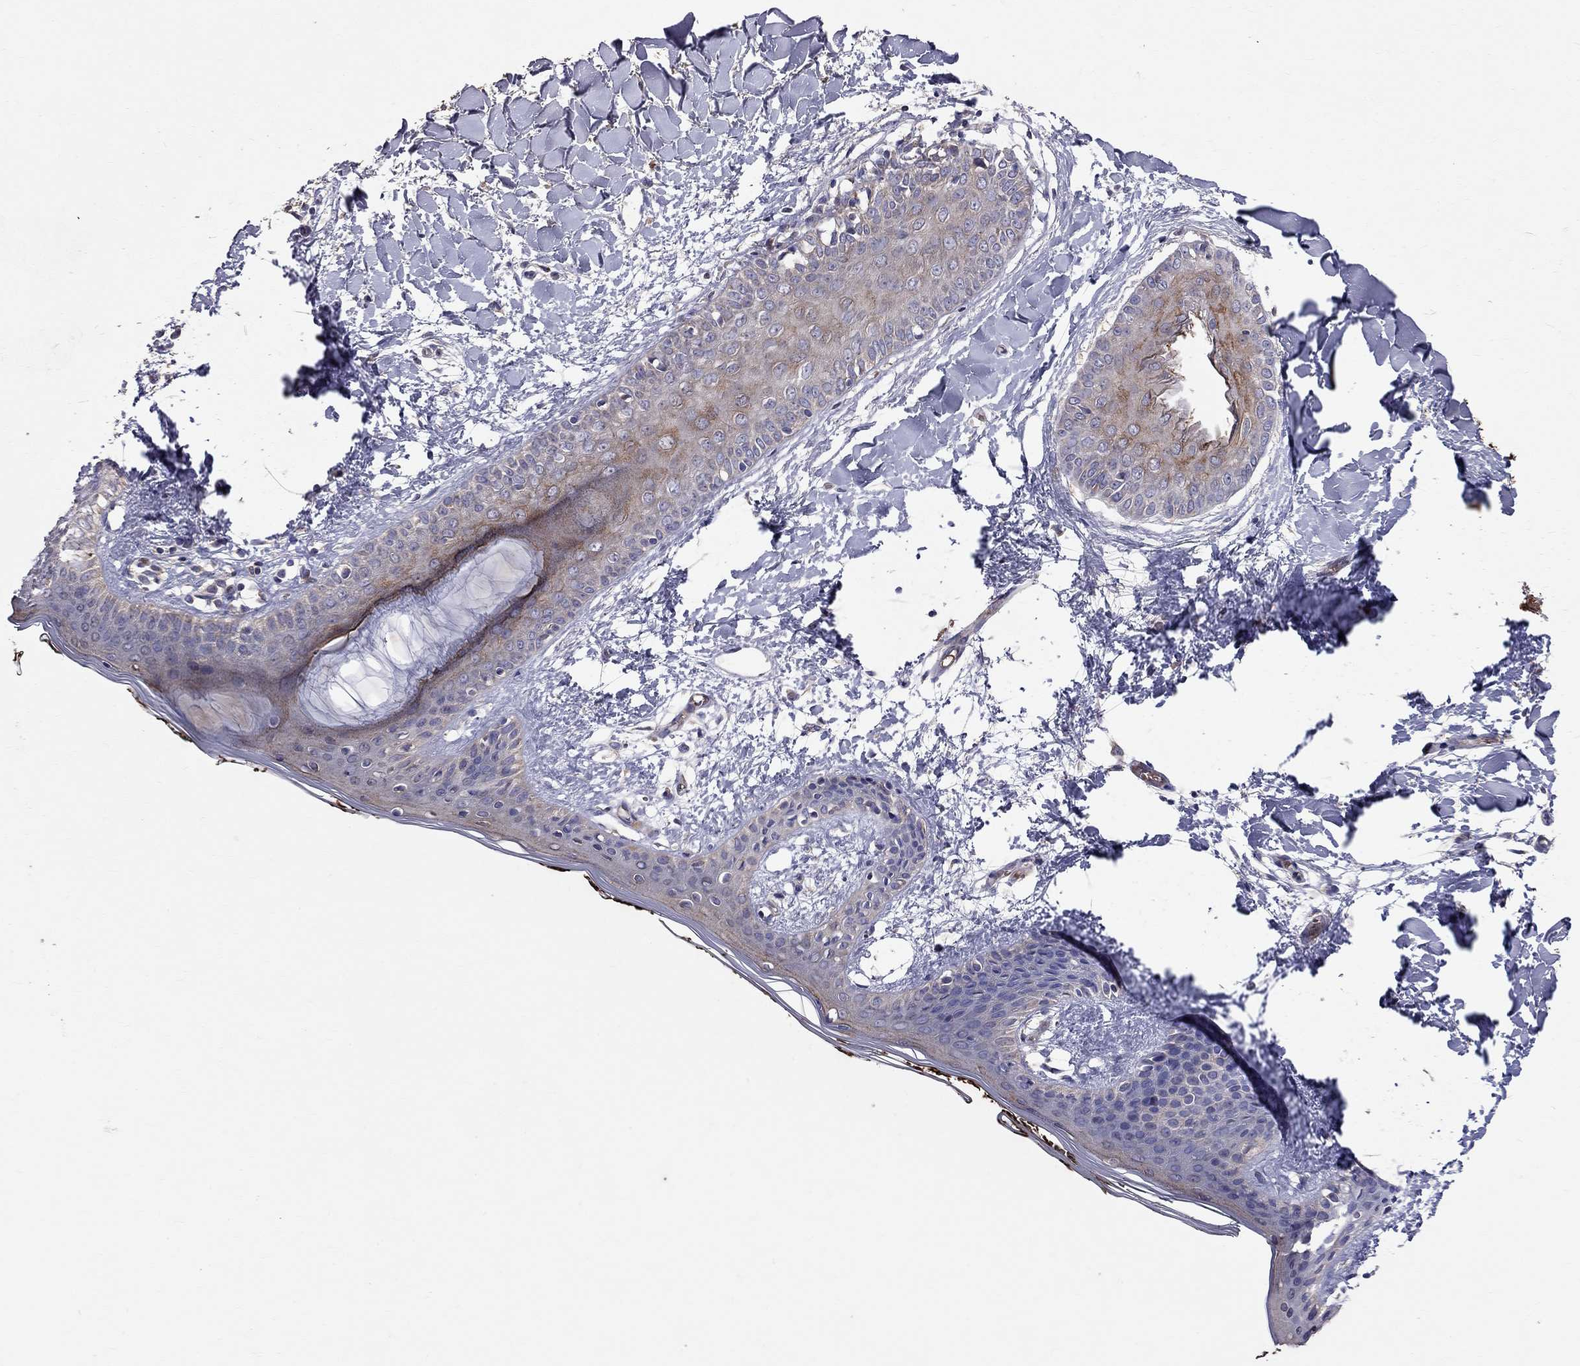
{"staining": {"intensity": "negative", "quantity": "none", "location": "none"}, "tissue": "skin", "cell_type": "Fibroblasts", "image_type": "normal", "snomed": [{"axis": "morphology", "description": "Normal tissue, NOS"}, {"axis": "topography", "description": "Skin"}], "caption": "High magnification brightfield microscopy of normal skin stained with DAB (brown) and counterstained with hematoxylin (blue): fibroblasts show no significant expression. The staining was performed using DAB to visualize the protein expression in brown, while the nuclei were stained in blue with hematoxylin (Magnification: 20x).", "gene": "PIK3CG", "patient": {"sex": "female", "age": 34}}